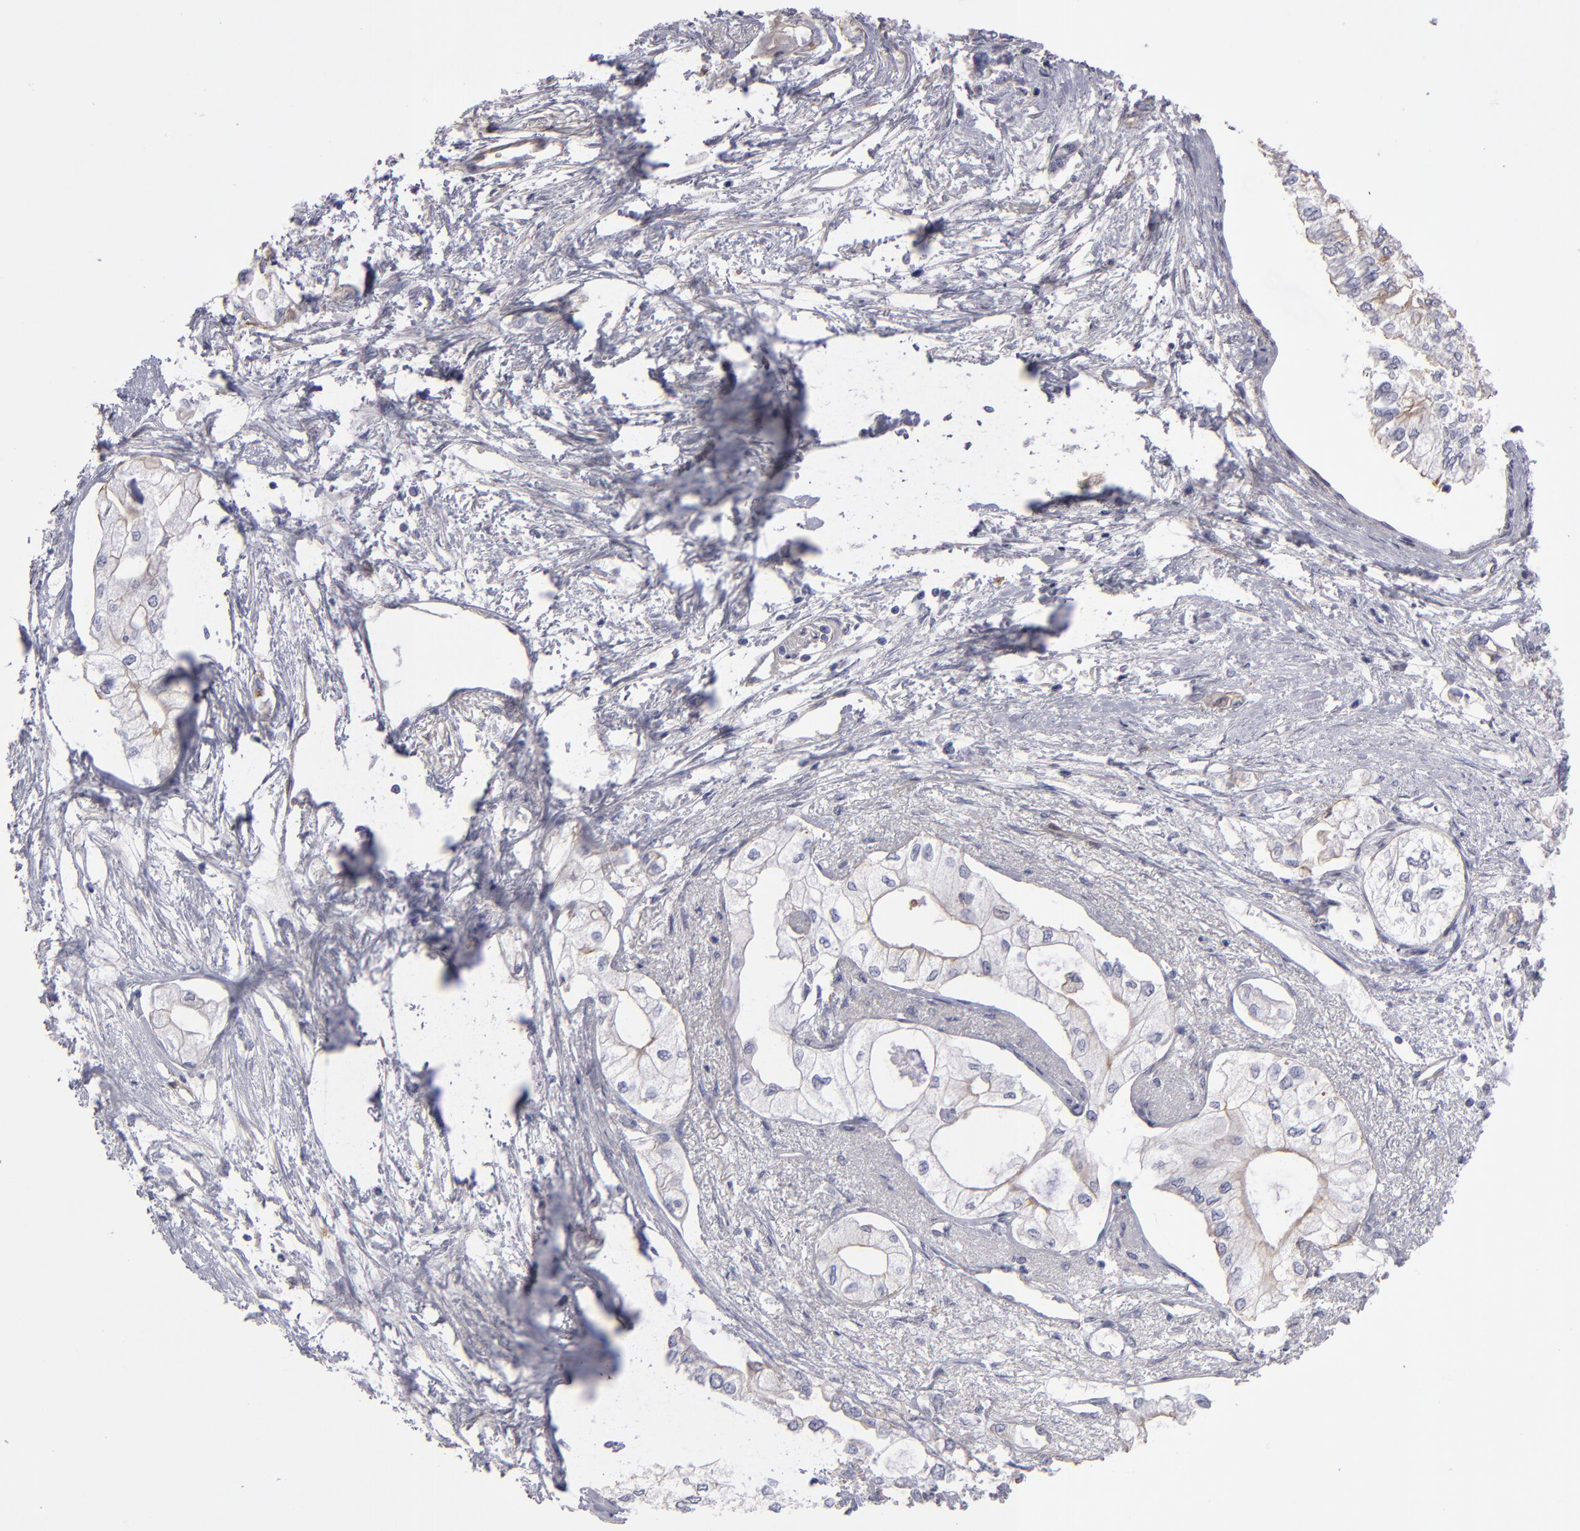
{"staining": {"intensity": "weak", "quantity": ">75%", "location": "cytoplasmic/membranous"}, "tissue": "pancreatic cancer", "cell_type": "Tumor cells", "image_type": "cancer", "snomed": [{"axis": "morphology", "description": "Adenocarcinoma, NOS"}, {"axis": "topography", "description": "Pancreas"}], "caption": "Human adenocarcinoma (pancreatic) stained with a protein marker demonstrates weak staining in tumor cells.", "gene": "NDRG2", "patient": {"sex": "male", "age": 79}}